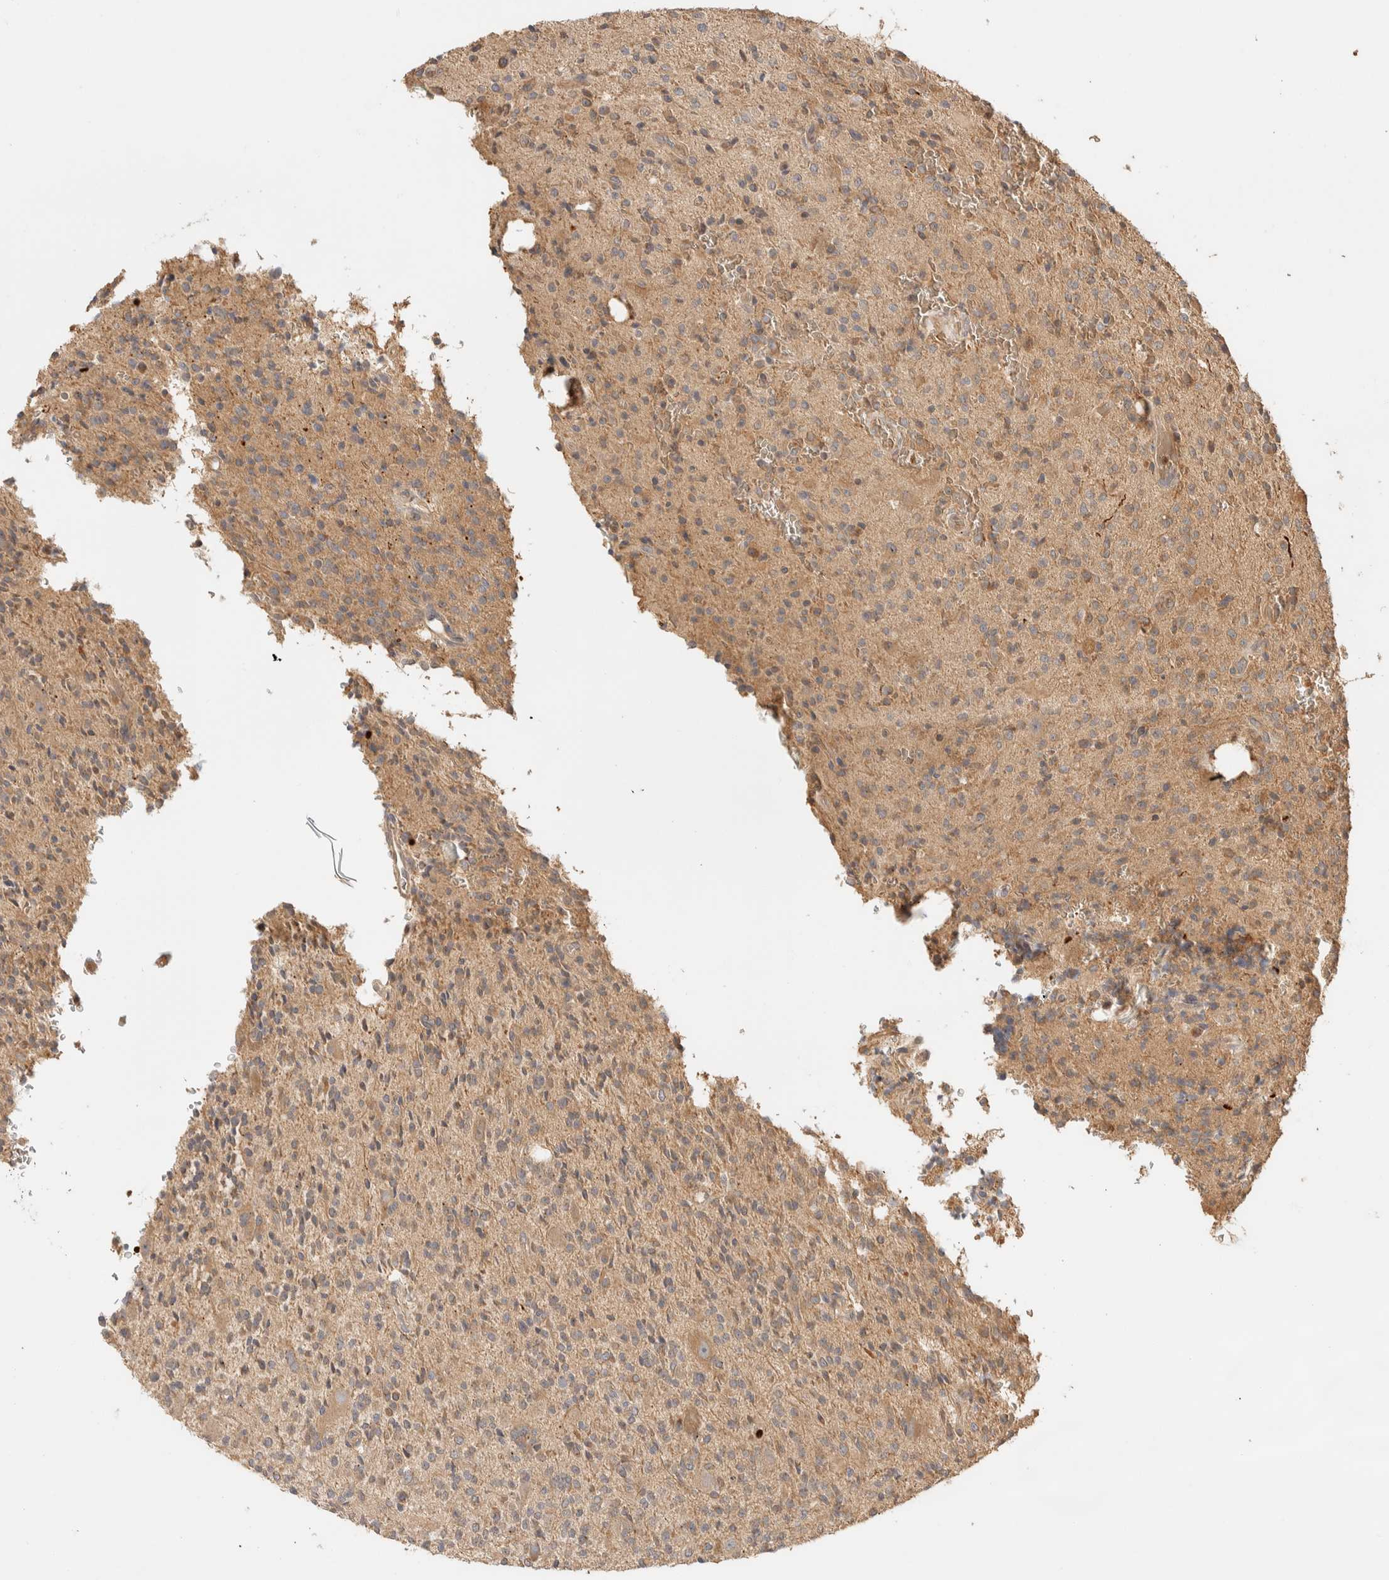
{"staining": {"intensity": "moderate", "quantity": ">75%", "location": "cytoplasmic/membranous"}, "tissue": "glioma", "cell_type": "Tumor cells", "image_type": "cancer", "snomed": [{"axis": "morphology", "description": "Glioma, malignant, High grade"}, {"axis": "topography", "description": "Brain"}], "caption": "An immunohistochemistry histopathology image of tumor tissue is shown. Protein staining in brown highlights moderate cytoplasmic/membranous positivity in high-grade glioma (malignant) within tumor cells. (Stains: DAB in brown, nuclei in blue, Microscopy: brightfield microscopy at high magnification).", "gene": "TTI2", "patient": {"sex": "male", "age": 34}}